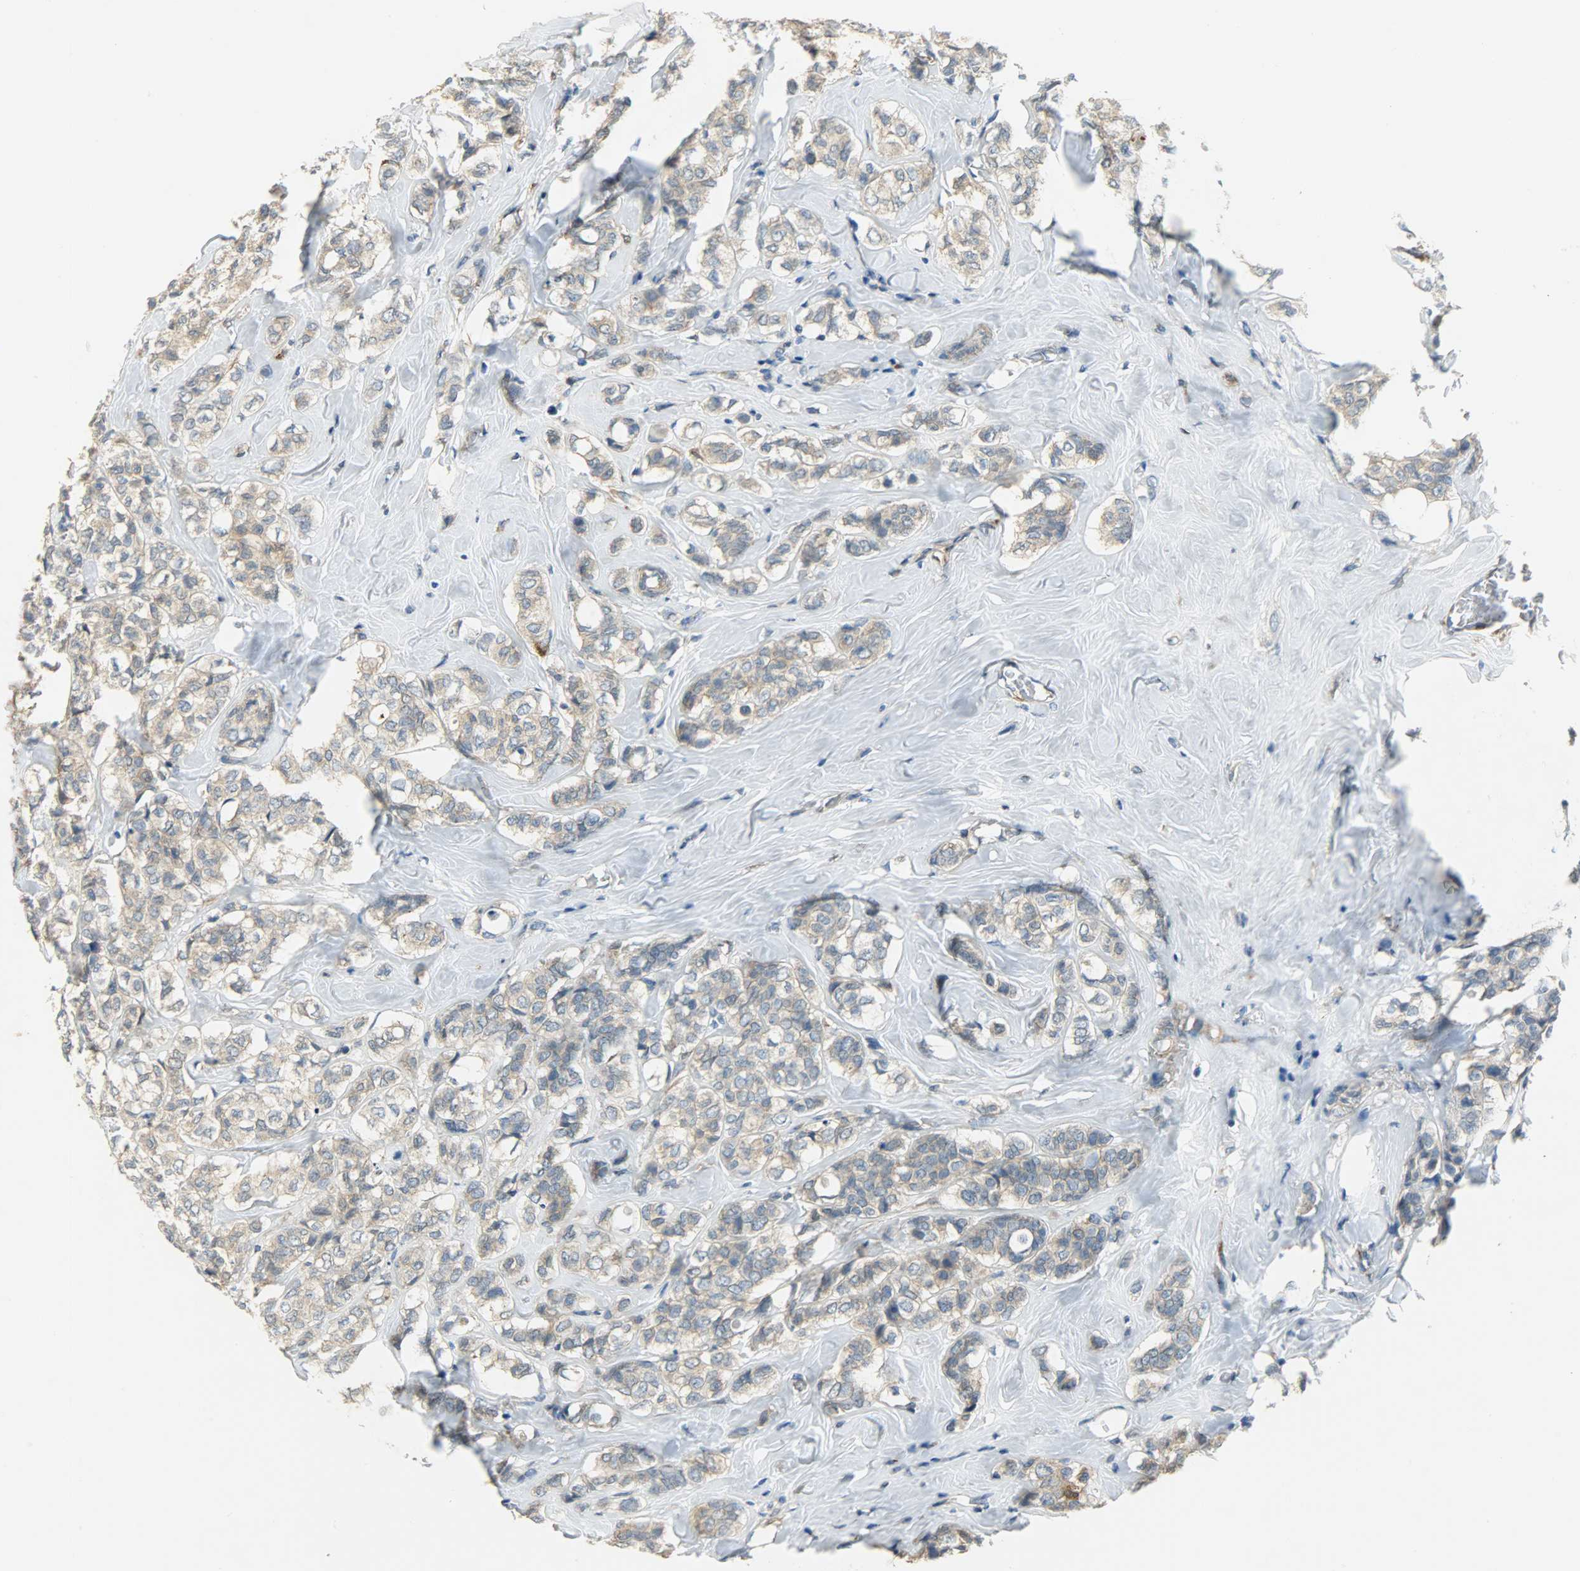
{"staining": {"intensity": "moderate", "quantity": ">75%", "location": "cytoplasmic/membranous"}, "tissue": "breast cancer", "cell_type": "Tumor cells", "image_type": "cancer", "snomed": [{"axis": "morphology", "description": "Lobular carcinoma"}, {"axis": "topography", "description": "Breast"}], "caption": "IHC photomicrograph of neoplastic tissue: human lobular carcinoma (breast) stained using immunohistochemistry shows medium levels of moderate protein expression localized specifically in the cytoplasmic/membranous of tumor cells, appearing as a cytoplasmic/membranous brown color.", "gene": "C1orf198", "patient": {"sex": "female", "age": 60}}